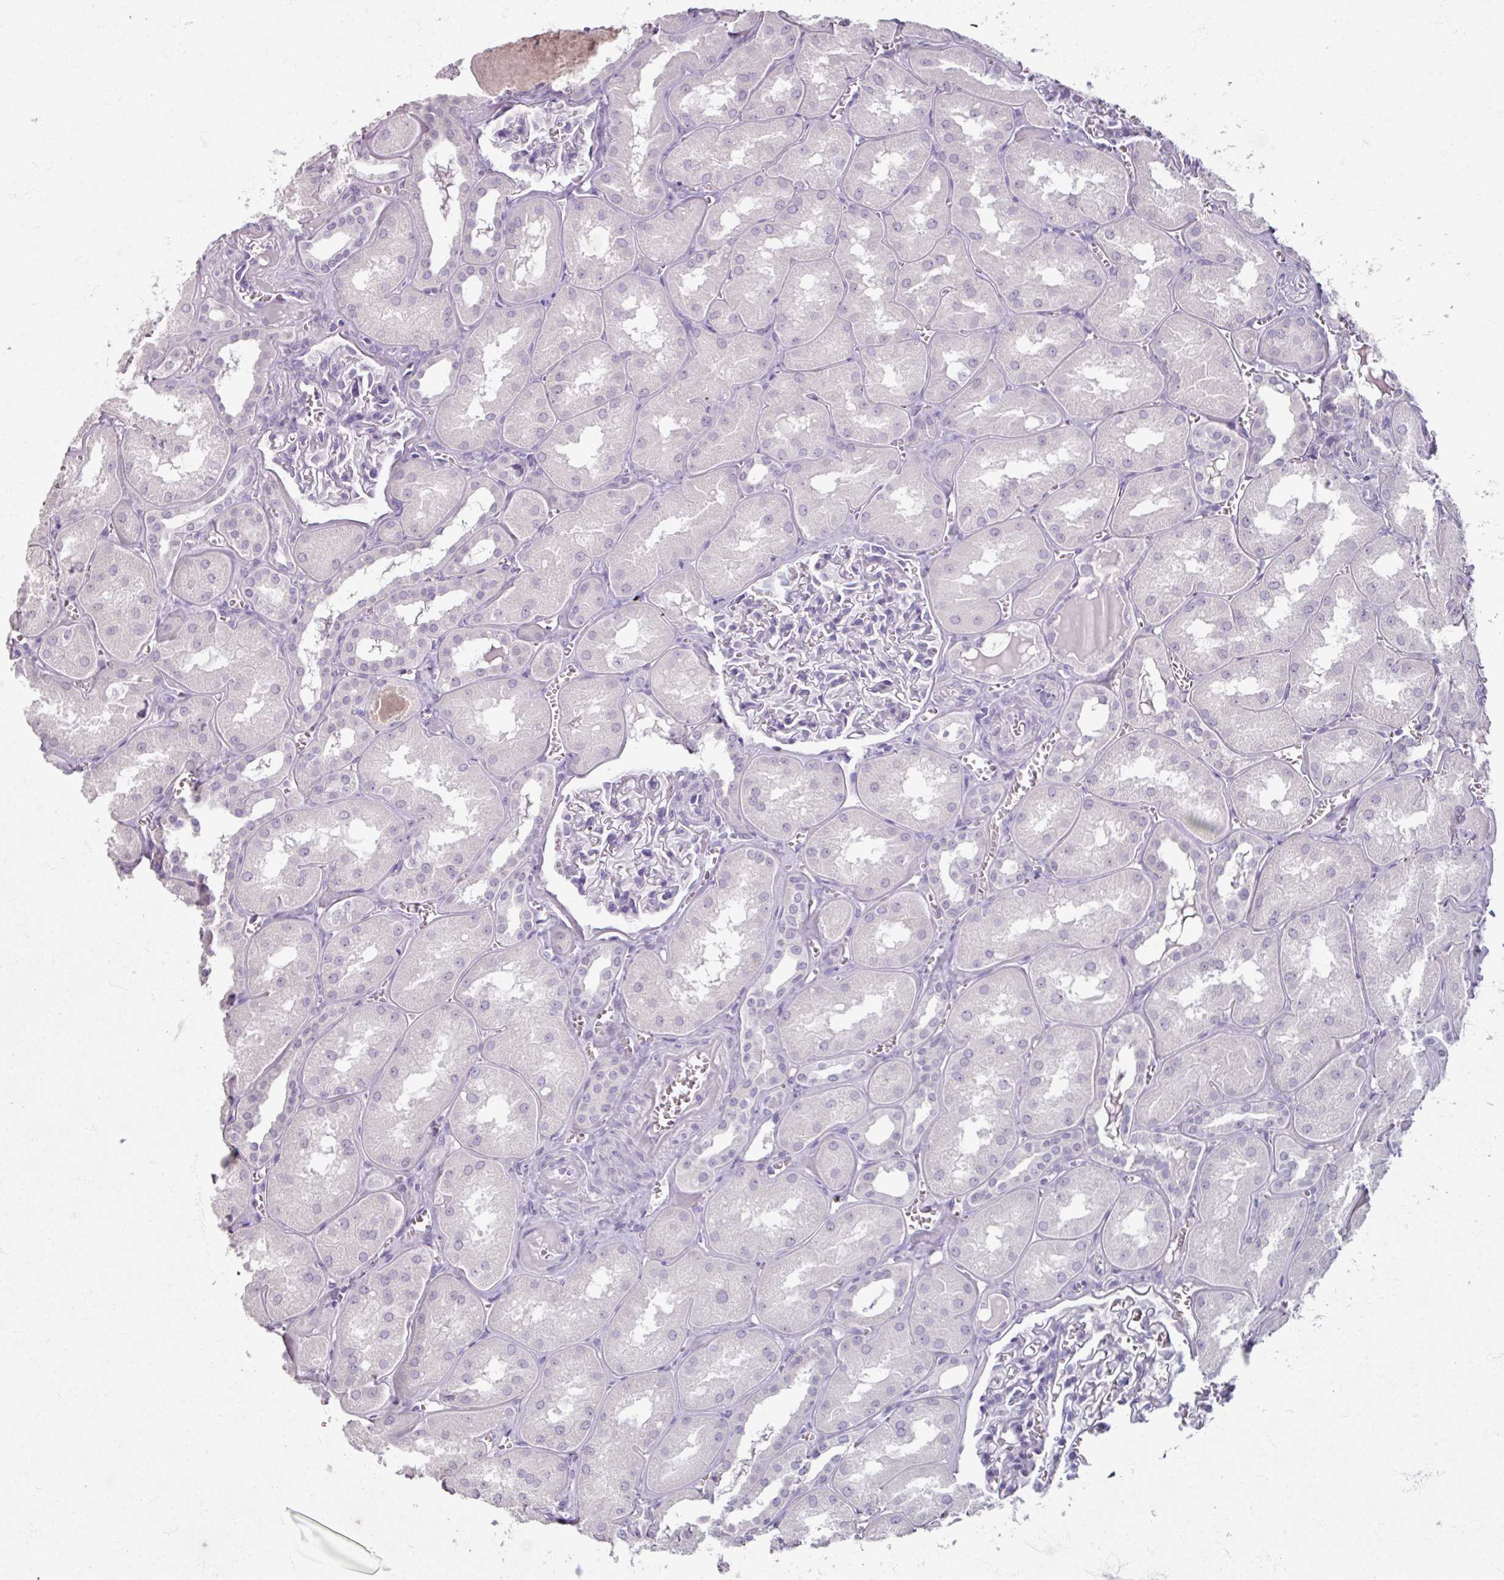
{"staining": {"intensity": "negative", "quantity": "none", "location": "none"}, "tissue": "kidney", "cell_type": "Cells in glomeruli", "image_type": "normal", "snomed": [{"axis": "morphology", "description": "Normal tissue, NOS"}, {"axis": "topography", "description": "Kidney"}], "caption": "Human kidney stained for a protein using IHC exhibits no positivity in cells in glomeruli.", "gene": "TG", "patient": {"sex": "male", "age": 61}}